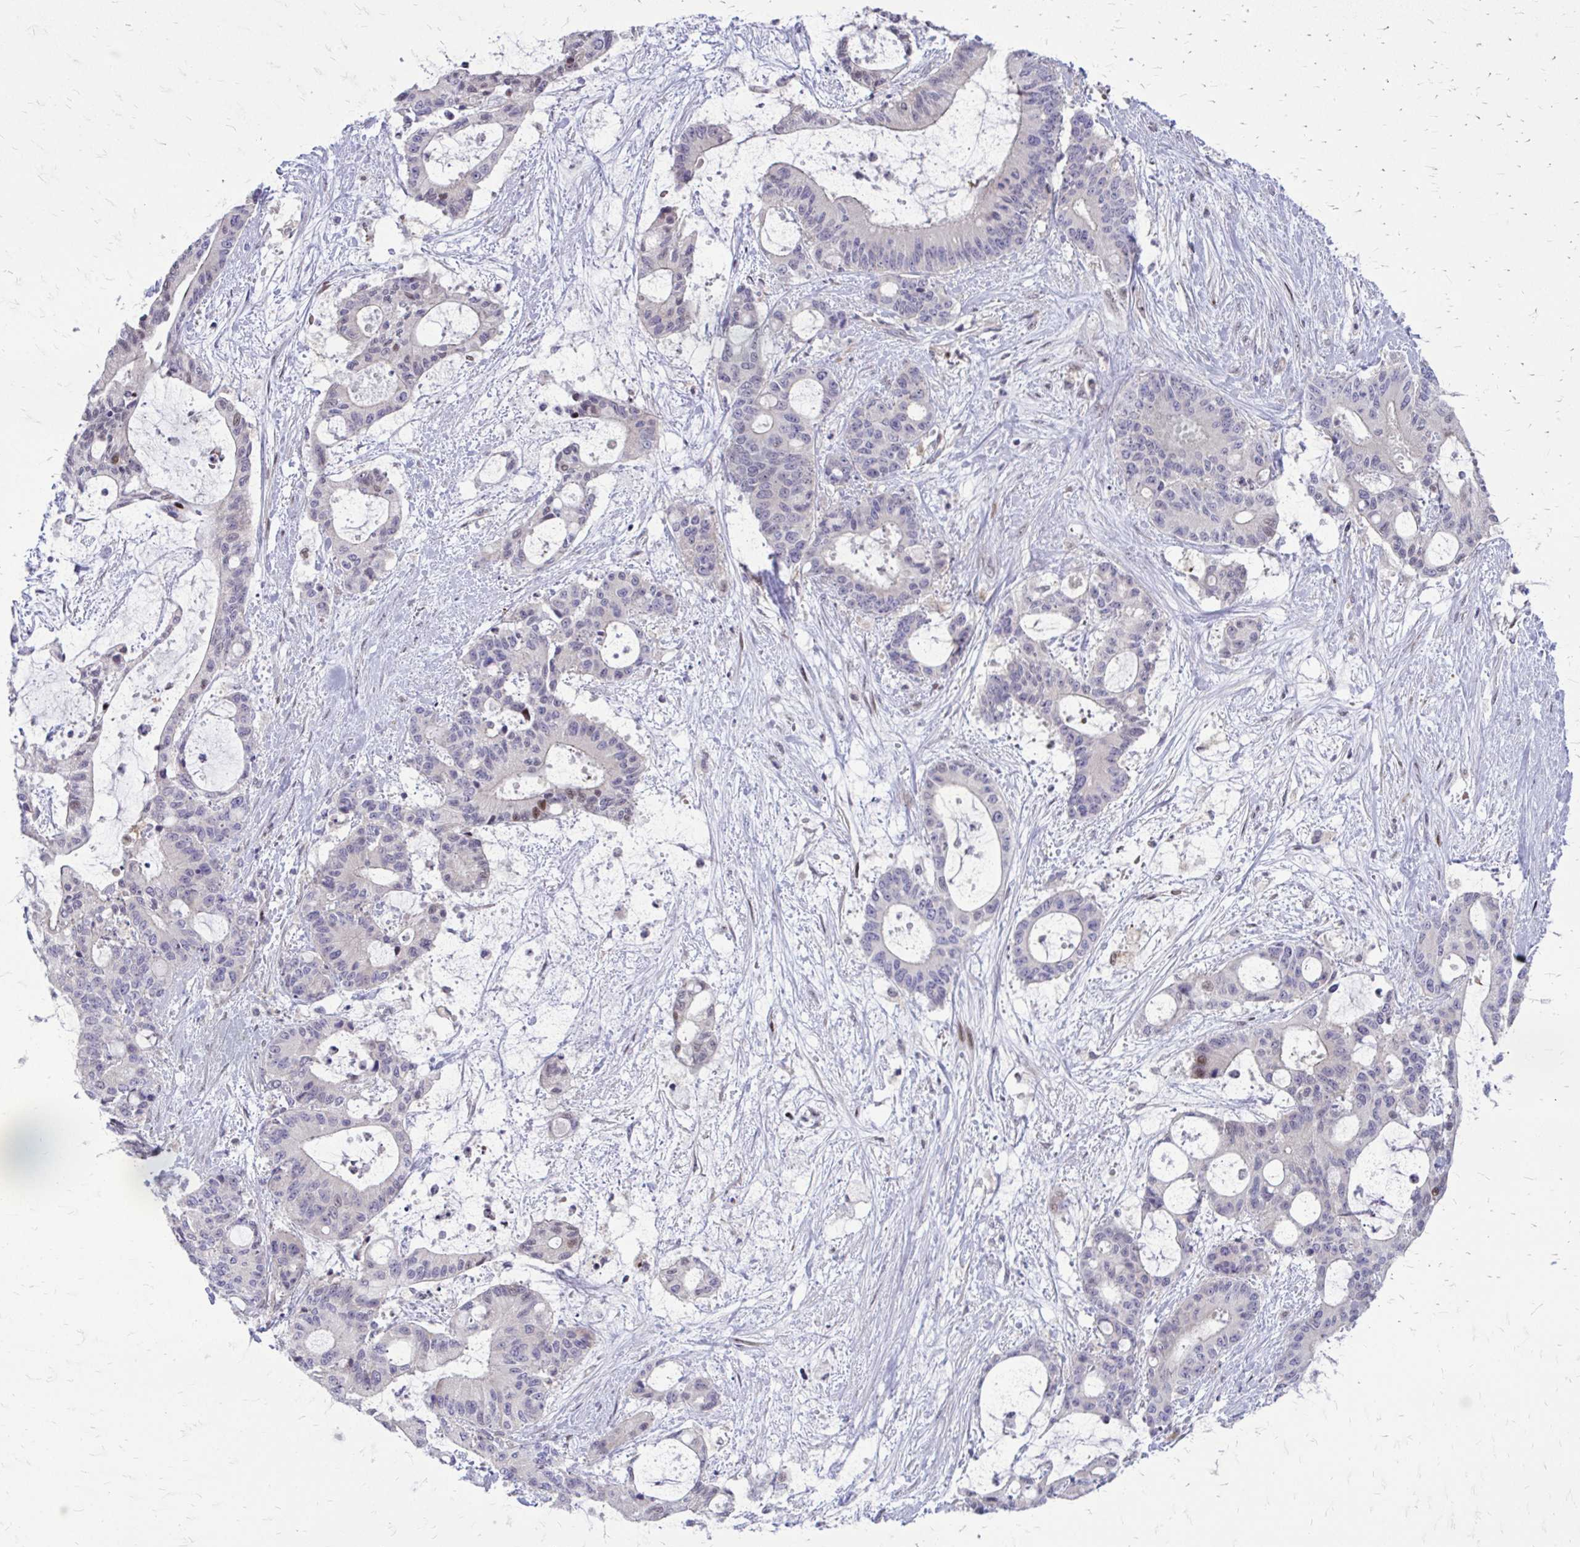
{"staining": {"intensity": "moderate", "quantity": "<25%", "location": "nuclear"}, "tissue": "liver cancer", "cell_type": "Tumor cells", "image_type": "cancer", "snomed": [{"axis": "morphology", "description": "Normal tissue, NOS"}, {"axis": "morphology", "description": "Cholangiocarcinoma"}, {"axis": "topography", "description": "Liver"}, {"axis": "topography", "description": "Peripheral nerve tissue"}], "caption": "Tumor cells exhibit moderate nuclear staining in approximately <25% of cells in liver cancer.", "gene": "PPDPFL", "patient": {"sex": "female", "age": 73}}